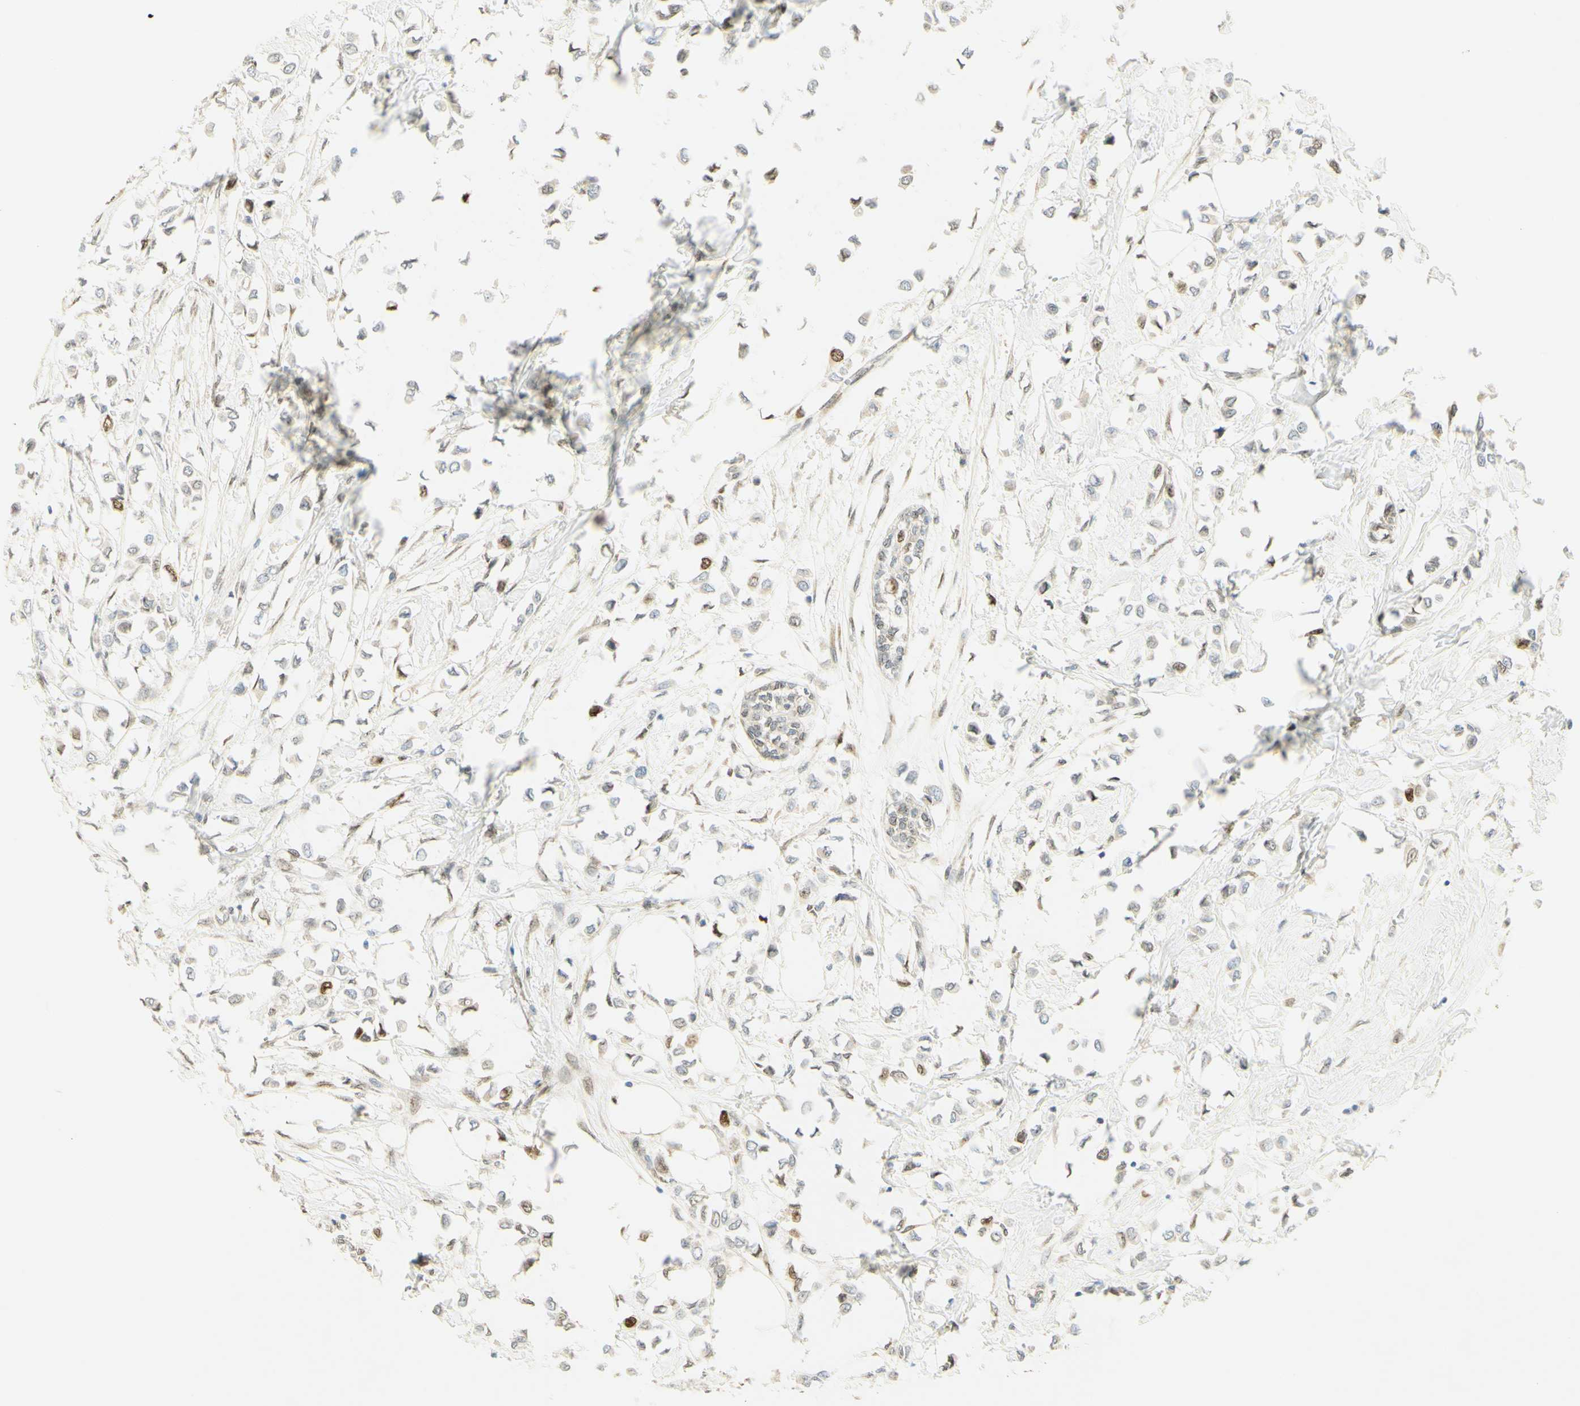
{"staining": {"intensity": "moderate", "quantity": "<25%", "location": "nuclear"}, "tissue": "breast cancer", "cell_type": "Tumor cells", "image_type": "cancer", "snomed": [{"axis": "morphology", "description": "Lobular carcinoma"}, {"axis": "topography", "description": "Breast"}], "caption": "Approximately <25% of tumor cells in human lobular carcinoma (breast) reveal moderate nuclear protein expression as visualized by brown immunohistochemical staining.", "gene": "E2F1", "patient": {"sex": "female", "age": 51}}